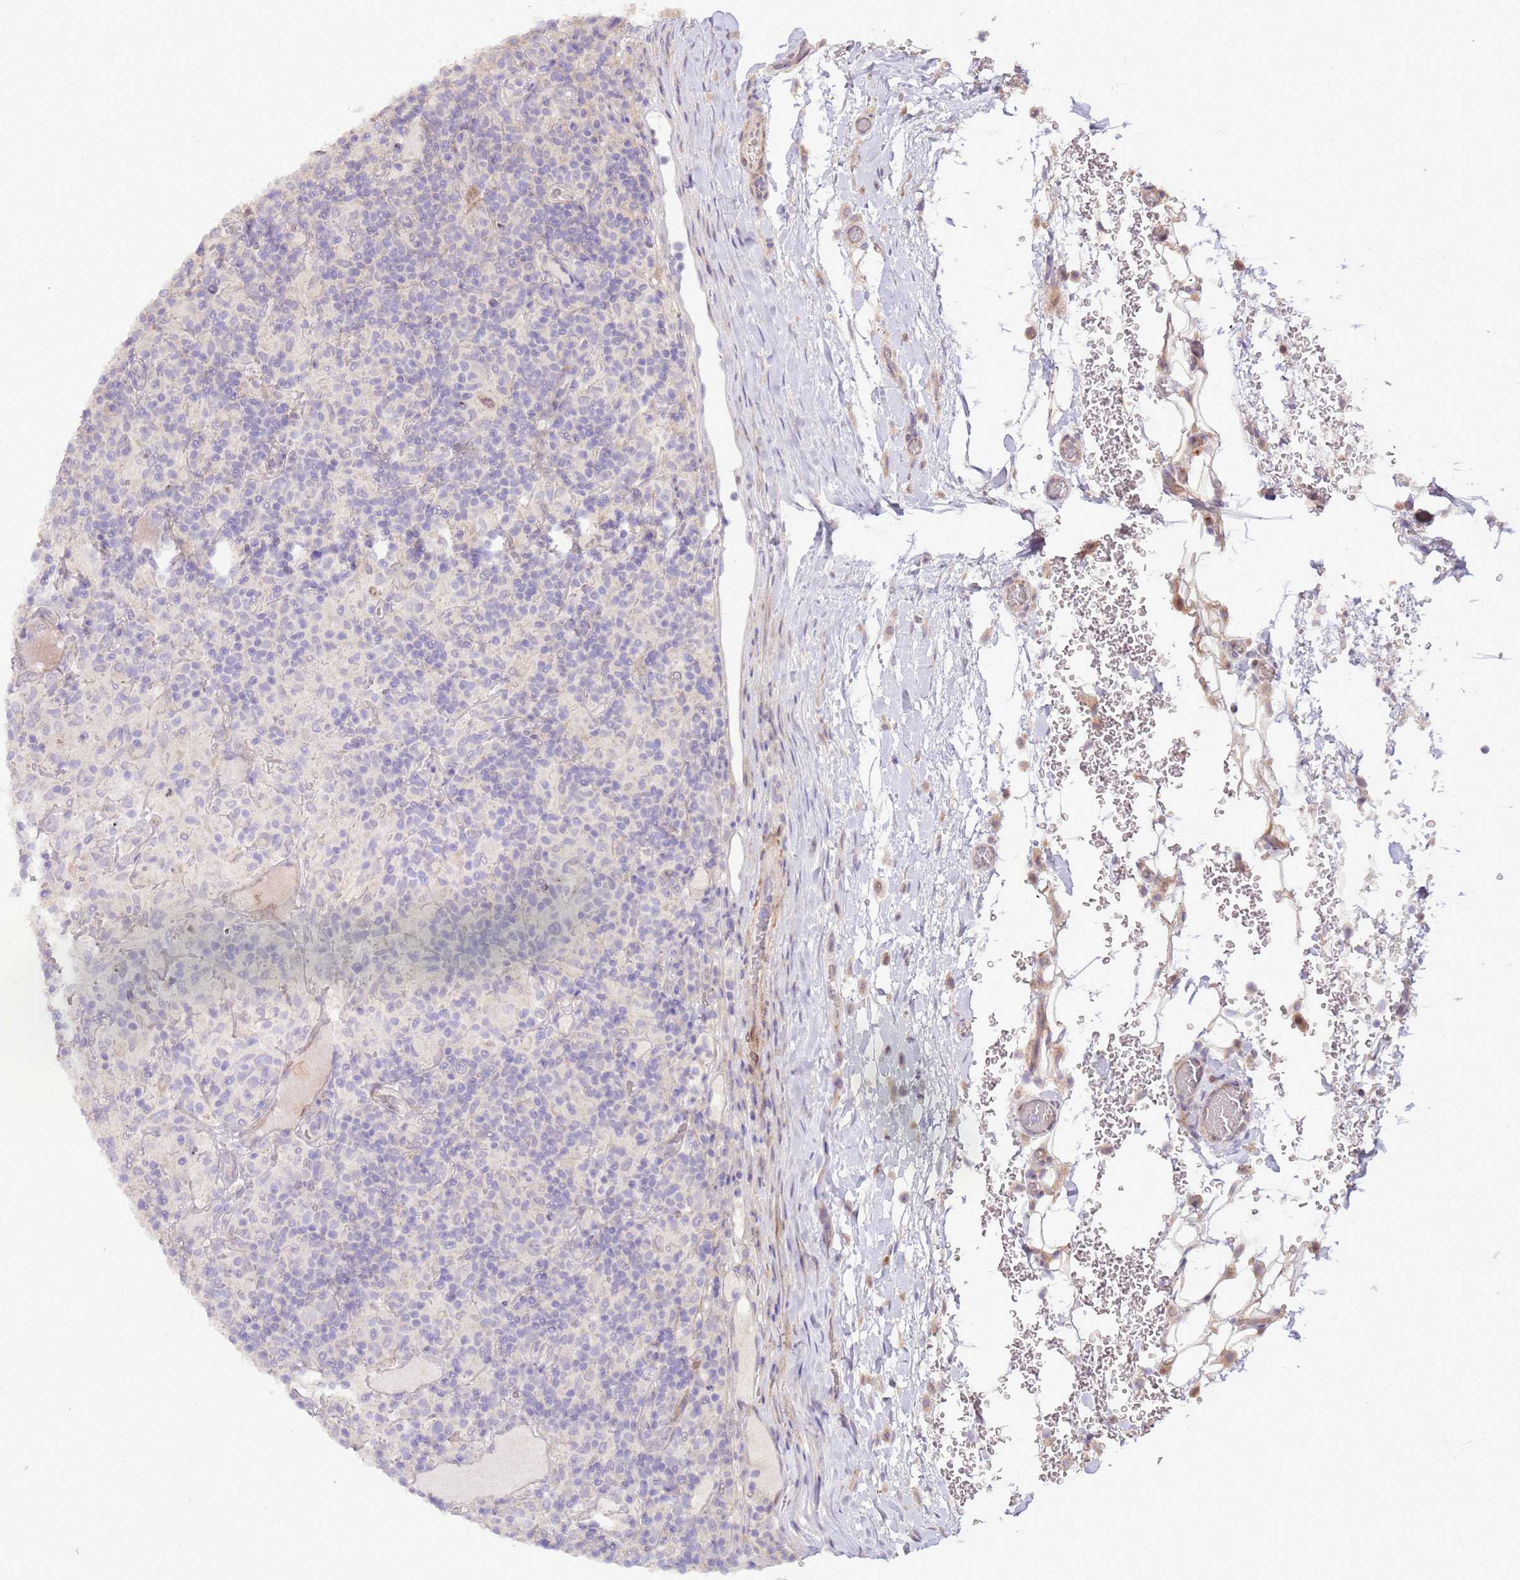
{"staining": {"intensity": "negative", "quantity": "none", "location": "none"}, "tissue": "lymphoma", "cell_type": "Tumor cells", "image_type": "cancer", "snomed": [{"axis": "morphology", "description": "Hodgkin's disease, NOS"}, {"axis": "topography", "description": "Lymph node"}], "caption": "Hodgkin's disease was stained to show a protein in brown. There is no significant expression in tumor cells.", "gene": "LGI4", "patient": {"sex": "male", "age": 70}}